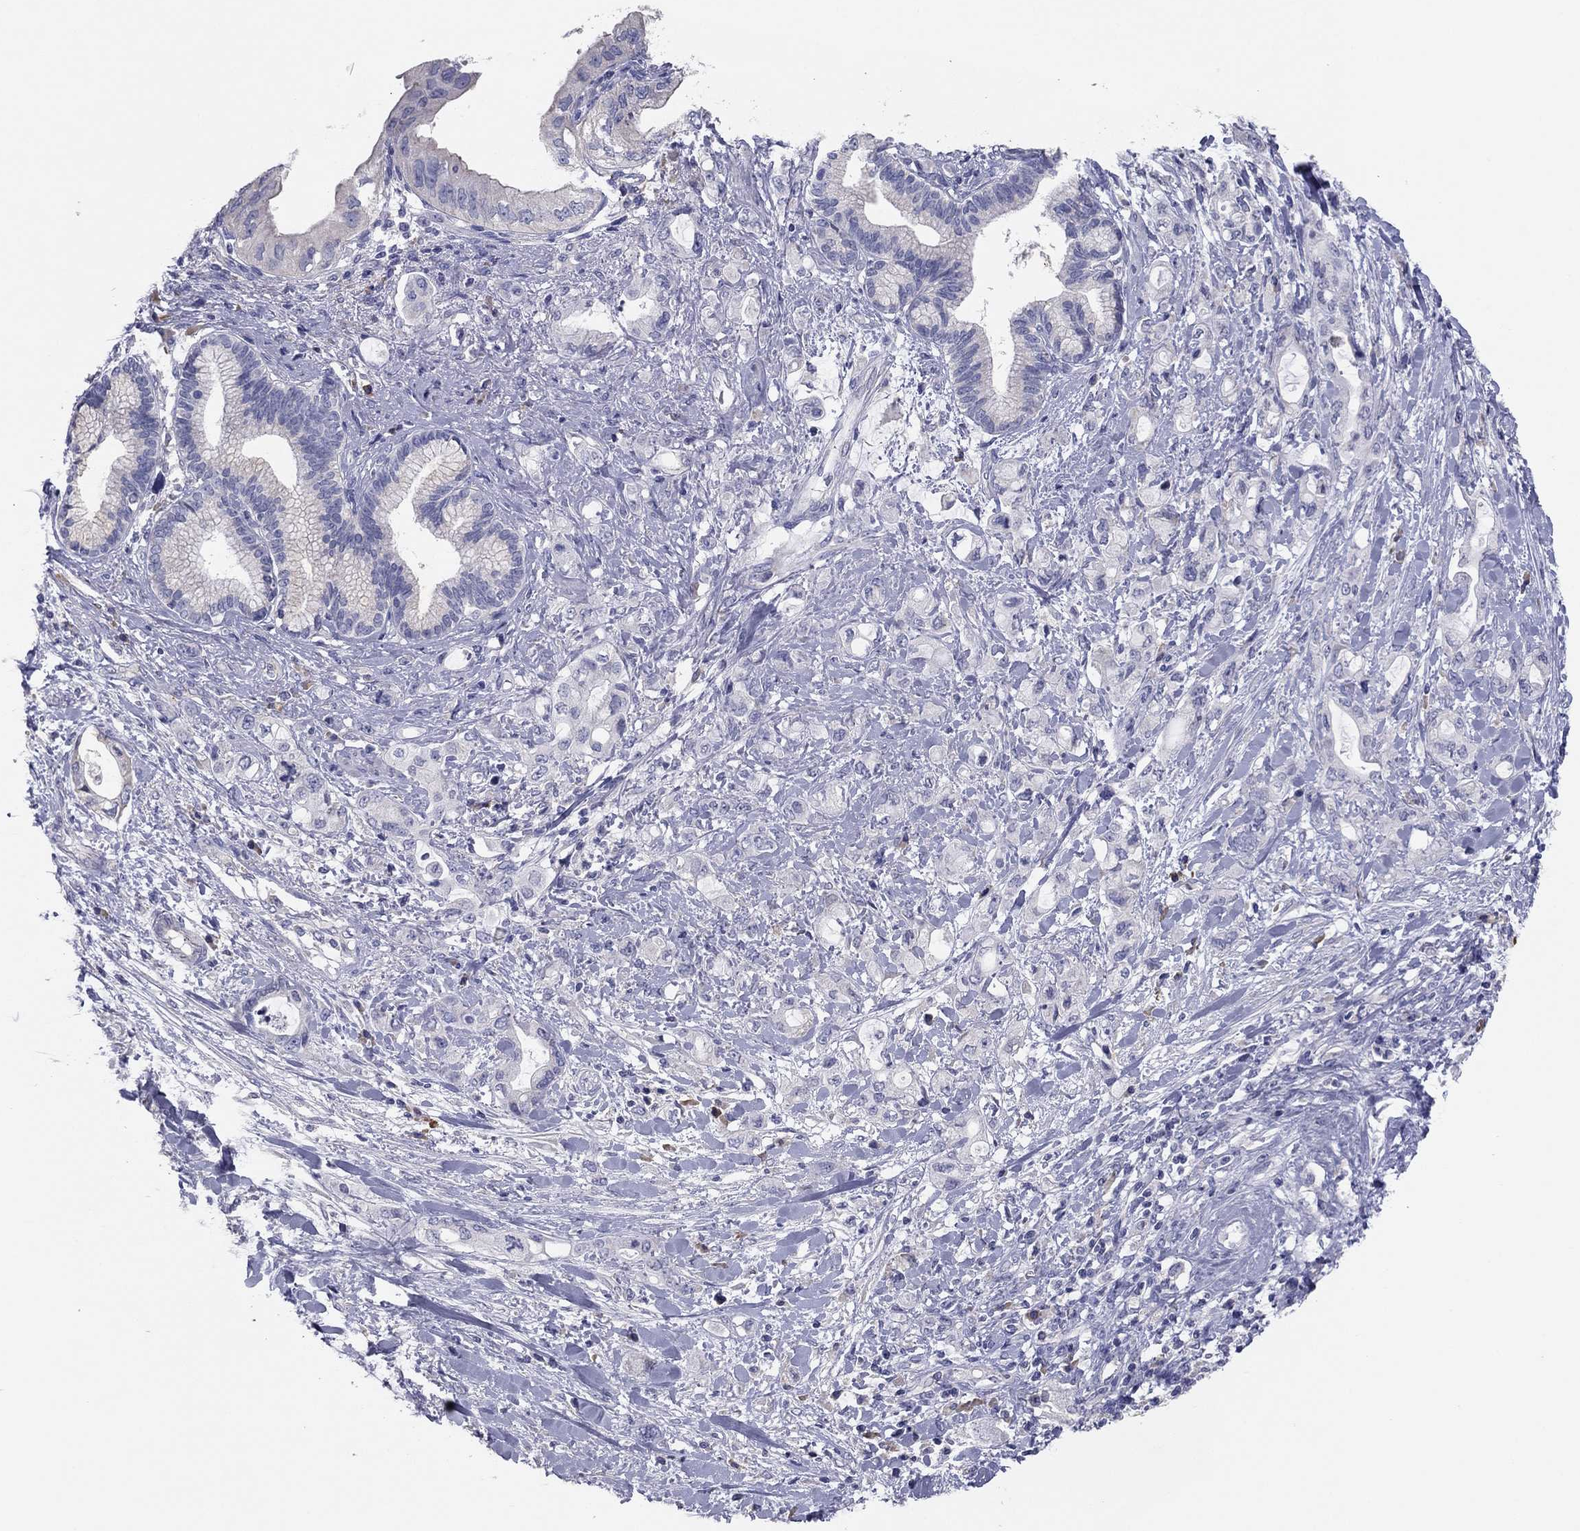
{"staining": {"intensity": "negative", "quantity": "none", "location": "none"}, "tissue": "pancreatic cancer", "cell_type": "Tumor cells", "image_type": "cancer", "snomed": [{"axis": "morphology", "description": "Adenocarcinoma, NOS"}, {"axis": "topography", "description": "Pancreas"}], "caption": "Tumor cells show no significant protein positivity in pancreatic adenocarcinoma.", "gene": "GRK7", "patient": {"sex": "female", "age": 56}}